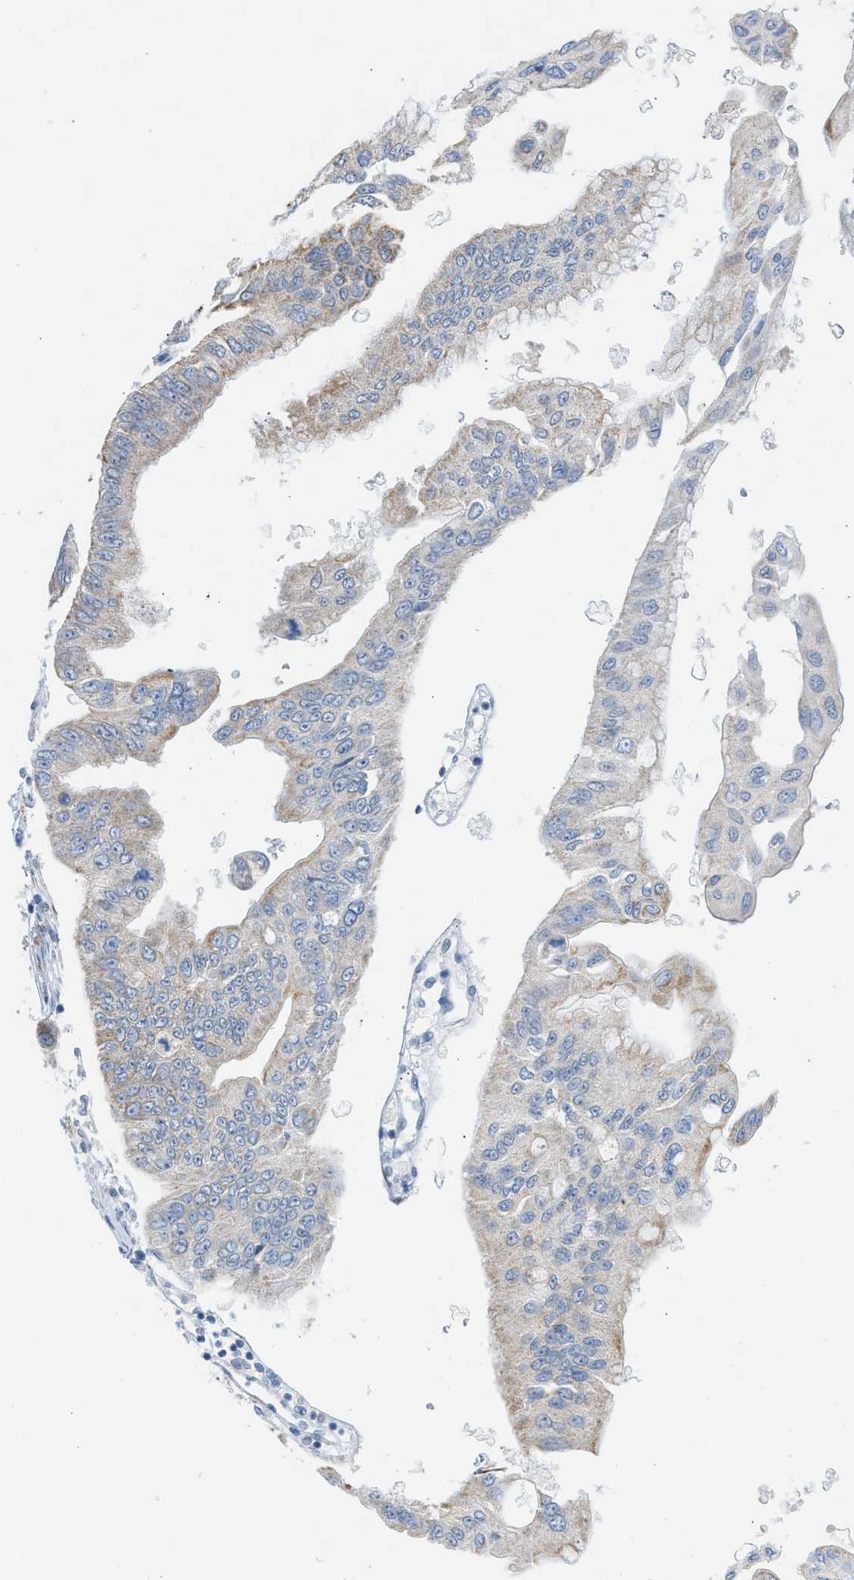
{"staining": {"intensity": "weak", "quantity": "<25%", "location": "cytoplasmic/membranous"}, "tissue": "pancreatic cancer", "cell_type": "Tumor cells", "image_type": "cancer", "snomed": [{"axis": "morphology", "description": "Adenocarcinoma, NOS"}, {"axis": "topography", "description": "Pancreas"}], "caption": "This photomicrograph is of pancreatic cancer (adenocarcinoma) stained with immunohistochemistry to label a protein in brown with the nuclei are counter-stained blue. There is no expression in tumor cells.", "gene": "GOT2", "patient": {"sex": "female", "age": 77}}